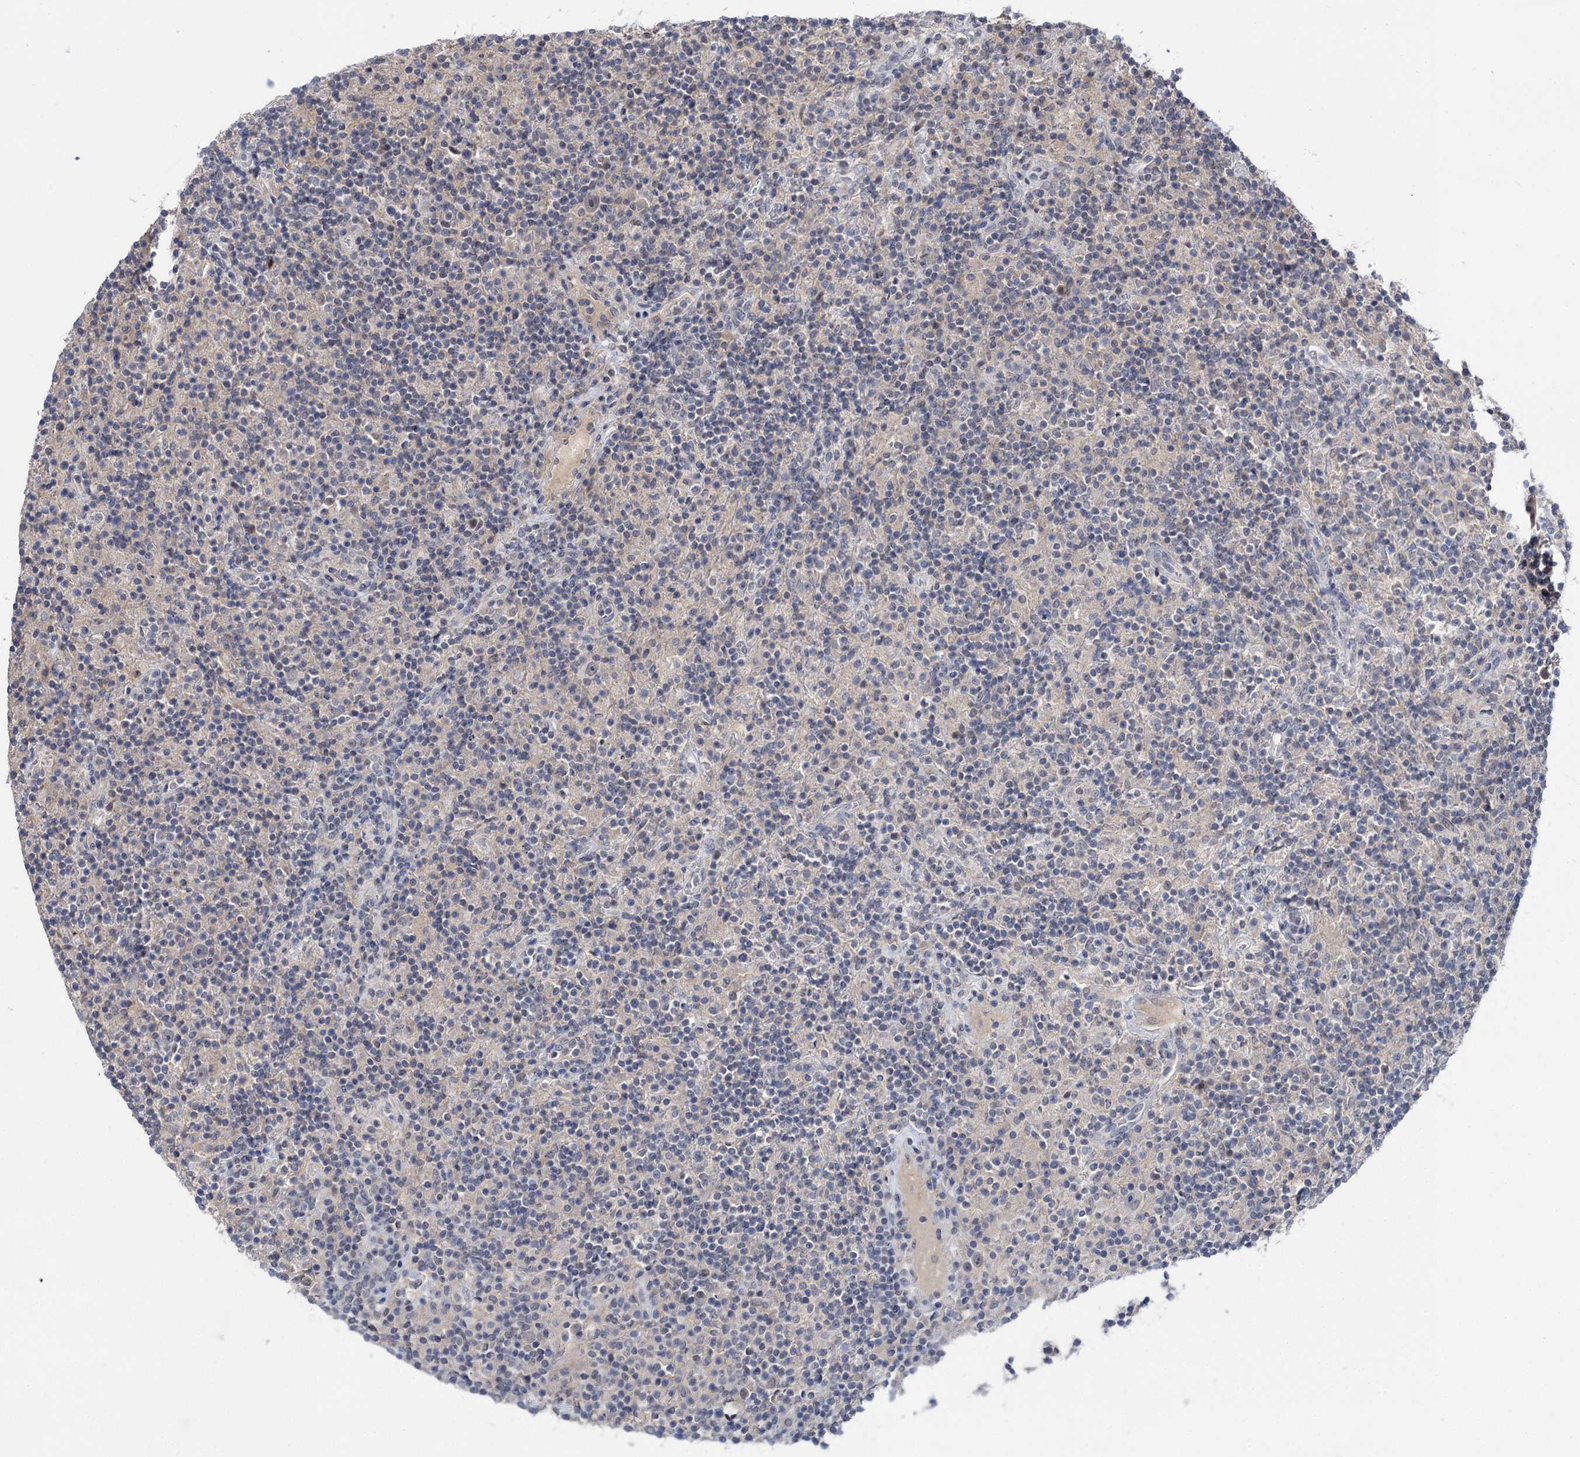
{"staining": {"intensity": "negative", "quantity": "none", "location": "none"}, "tissue": "lymphoma", "cell_type": "Tumor cells", "image_type": "cancer", "snomed": [{"axis": "morphology", "description": "Hodgkin's disease, NOS"}, {"axis": "topography", "description": "Lymph node"}], "caption": "Protein analysis of Hodgkin's disease demonstrates no significant expression in tumor cells. Nuclei are stained in blue.", "gene": "NEK10", "patient": {"sex": "male", "age": 70}}